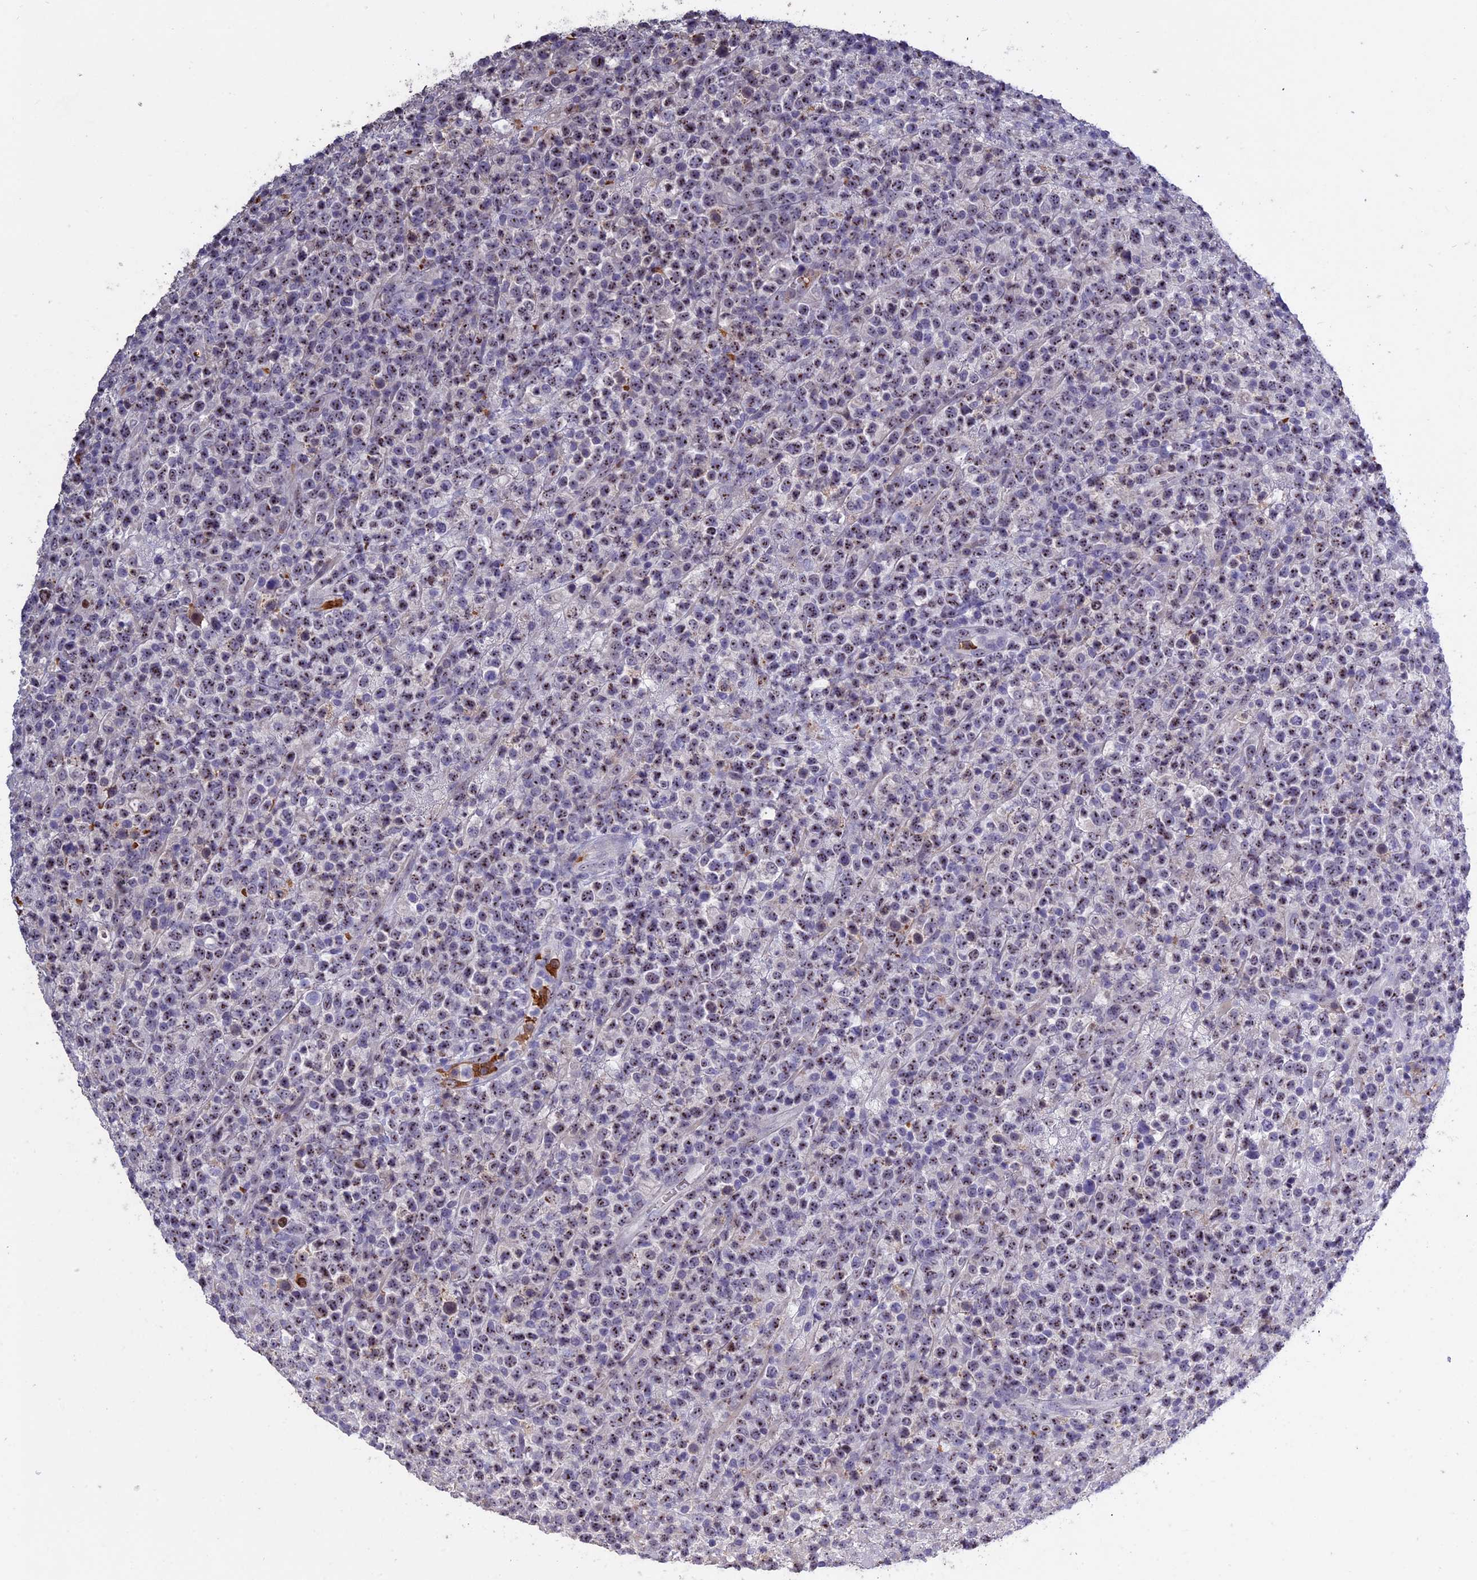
{"staining": {"intensity": "moderate", "quantity": ">75%", "location": "nuclear"}, "tissue": "lymphoma", "cell_type": "Tumor cells", "image_type": "cancer", "snomed": [{"axis": "morphology", "description": "Malignant lymphoma, non-Hodgkin's type, High grade"}, {"axis": "topography", "description": "Colon"}], "caption": "About >75% of tumor cells in human lymphoma display moderate nuclear protein expression as visualized by brown immunohistochemical staining.", "gene": "KNOP1", "patient": {"sex": "female", "age": 53}}